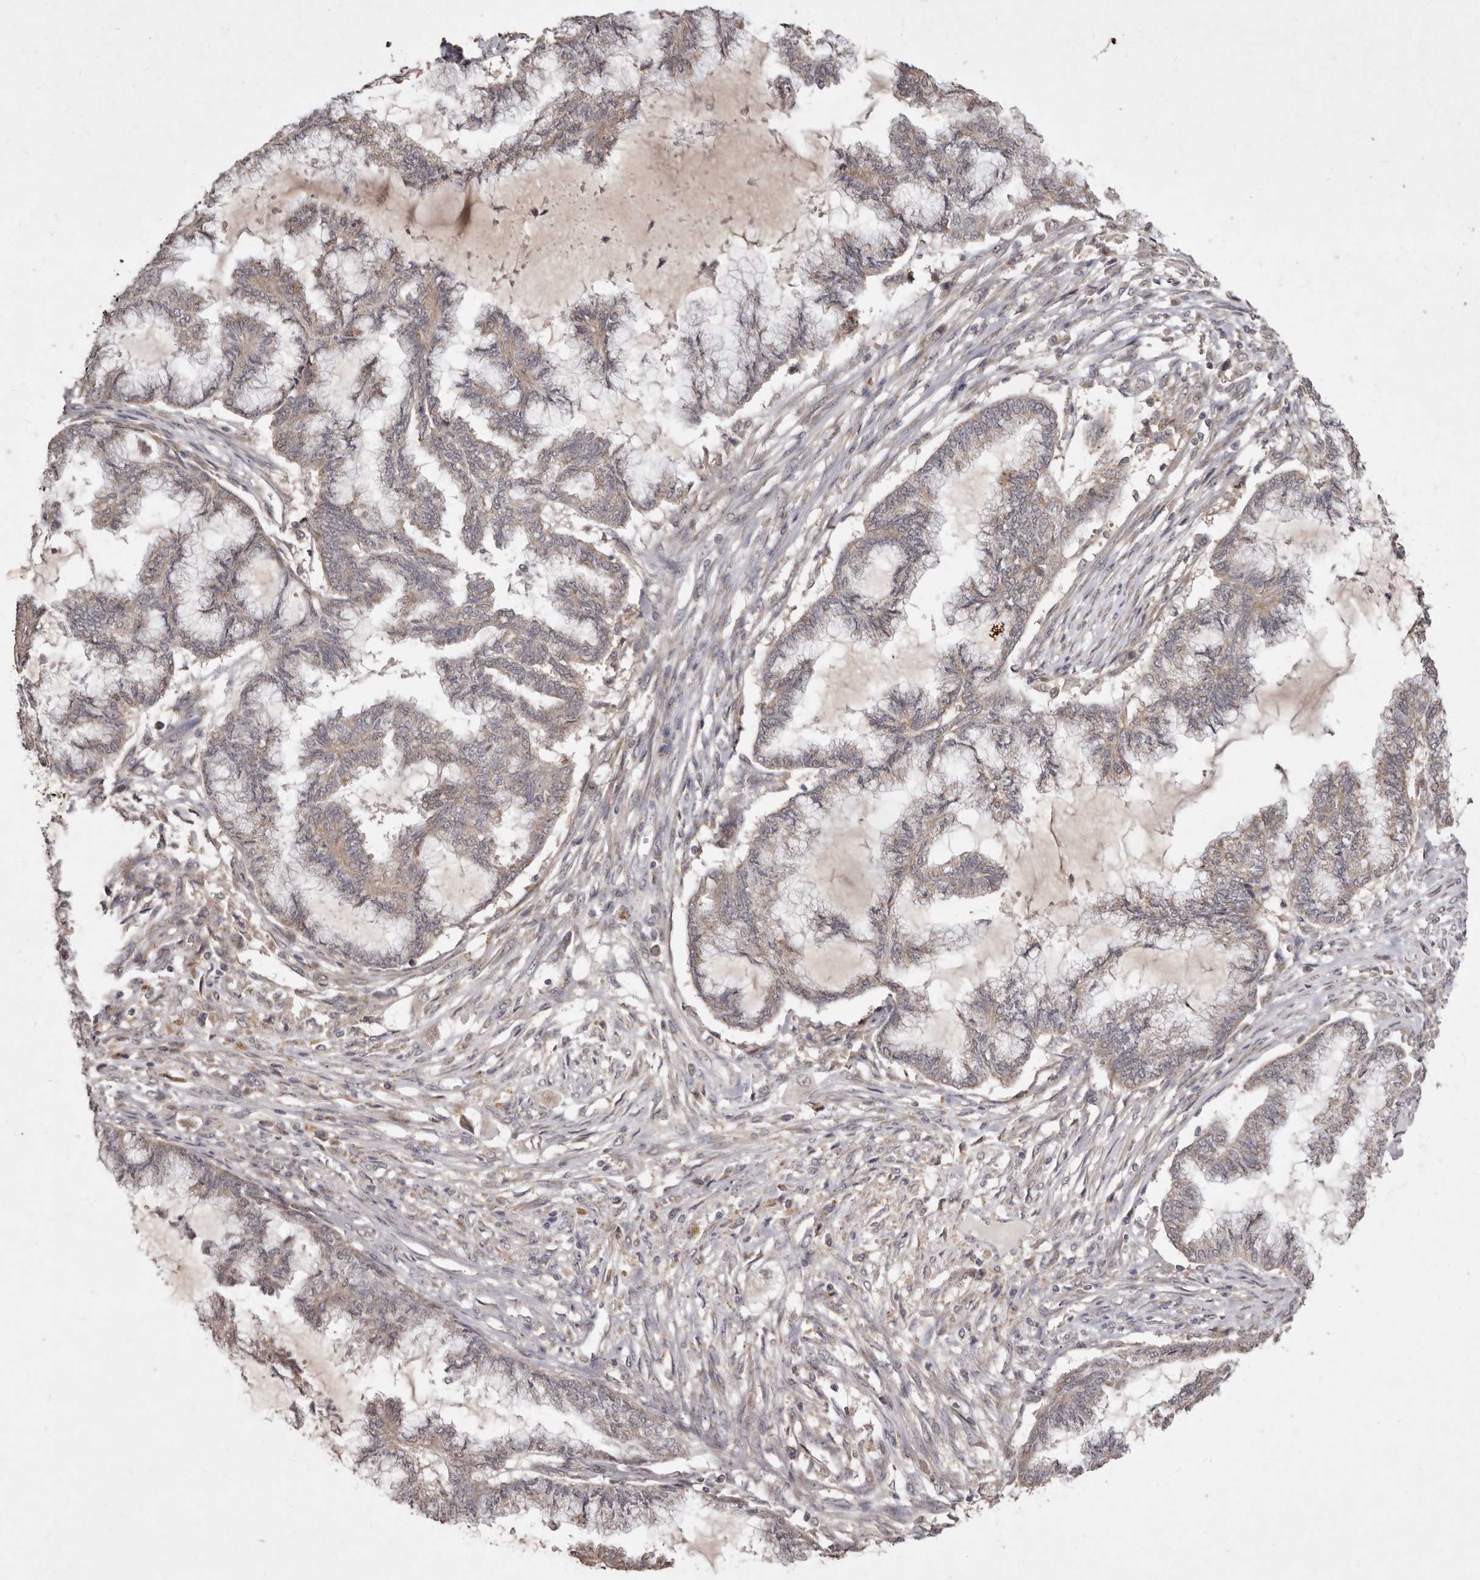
{"staining": {"intensity": "weak", "quantity": ">75%", "location": "cytoplasmic/membranous"}, "tissue": "endometrial cancer", "cell_type": "Tumor cells", "image_type": "cancer", "snomed": [{"axis": "morphology", "description": "Adenocarcinoma, NOS"}, {"axis": "topography", "description": "Endometrium"}], "caption": "There is low levels of weak cytoplasmic/membranous expression in tumor cells of endometrial cancer (adenocarcinoma), as demonstrated by immunohistochemical staining (brown color).", "gene": "FLAD1", "patient": {"sex": "female", "age": 86}}